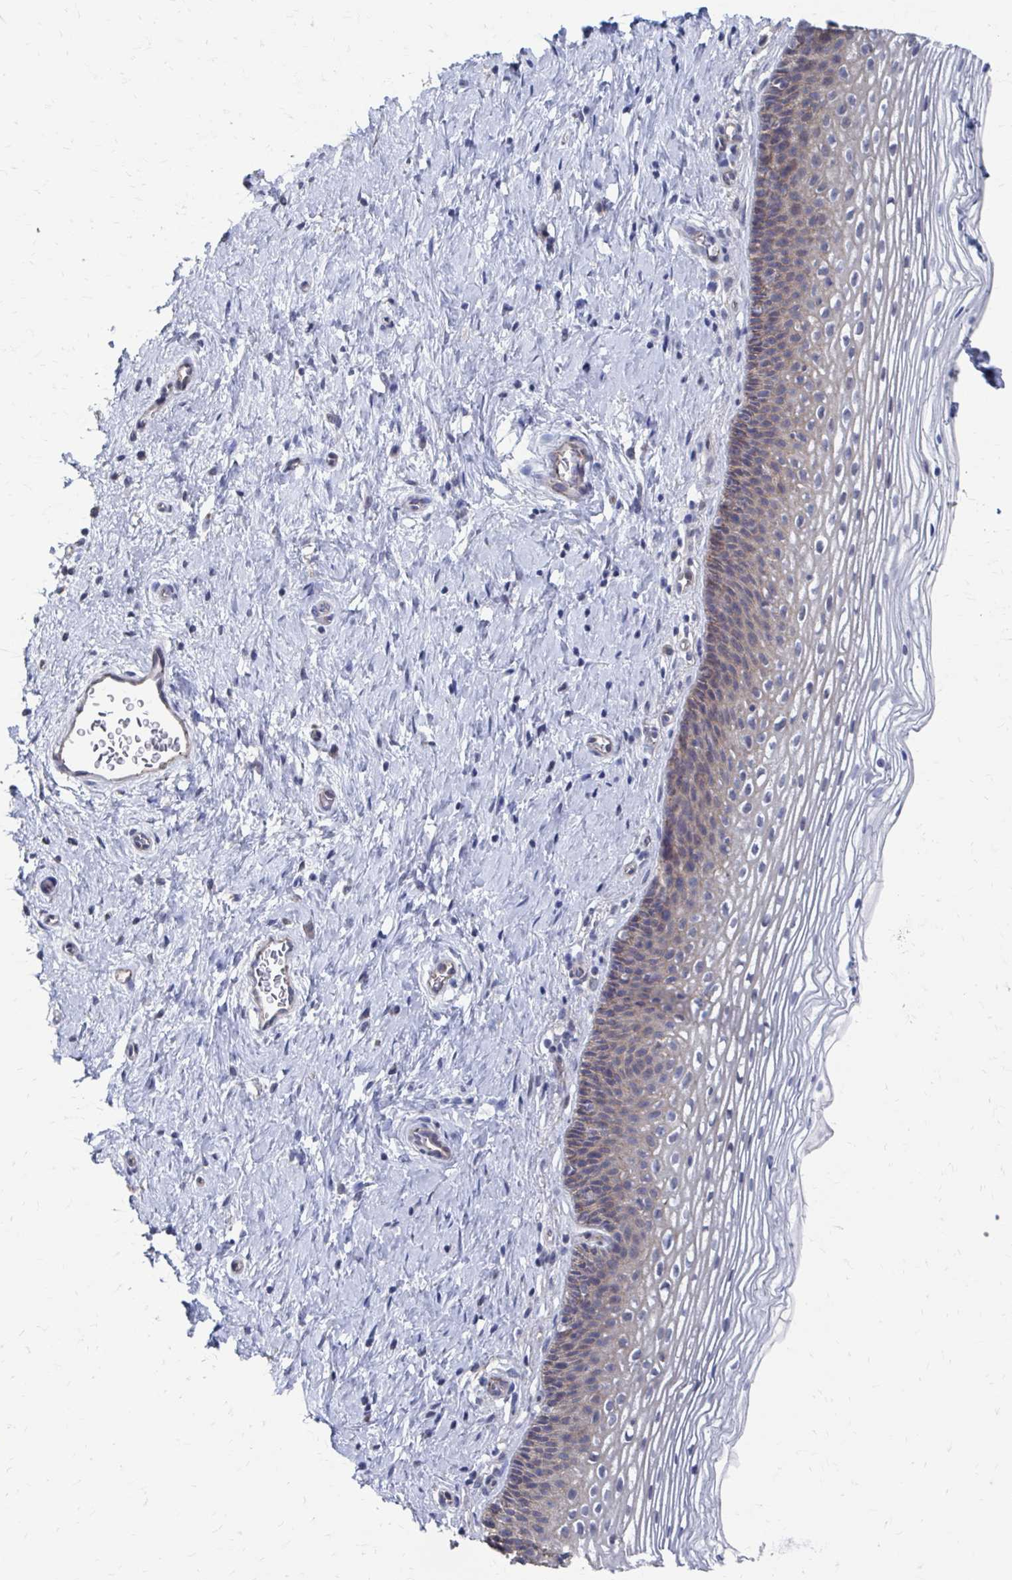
{"staining": {"intensity": "negative", "quantity": "none", "location": "none"}, "tissue": "cervix", "cell_type": "Glandular cells", "image_type": "normal", "snomed": [{"axis": "morphology", "description": "Normal tissue, NOS"}, {"axis": "topography", "description": "Cervix"}], "caption": "Immunohistochemistry (IHC) image of unremarkable cervix stained for a protein (brown), which shows no expression in glandular cells. The staining is performed using DAB brown chromogen with nuclei counter-stained in using hematoxylin.", "gene": "PLEKHG7", "patient": {"sex": "female", "age": 34}}